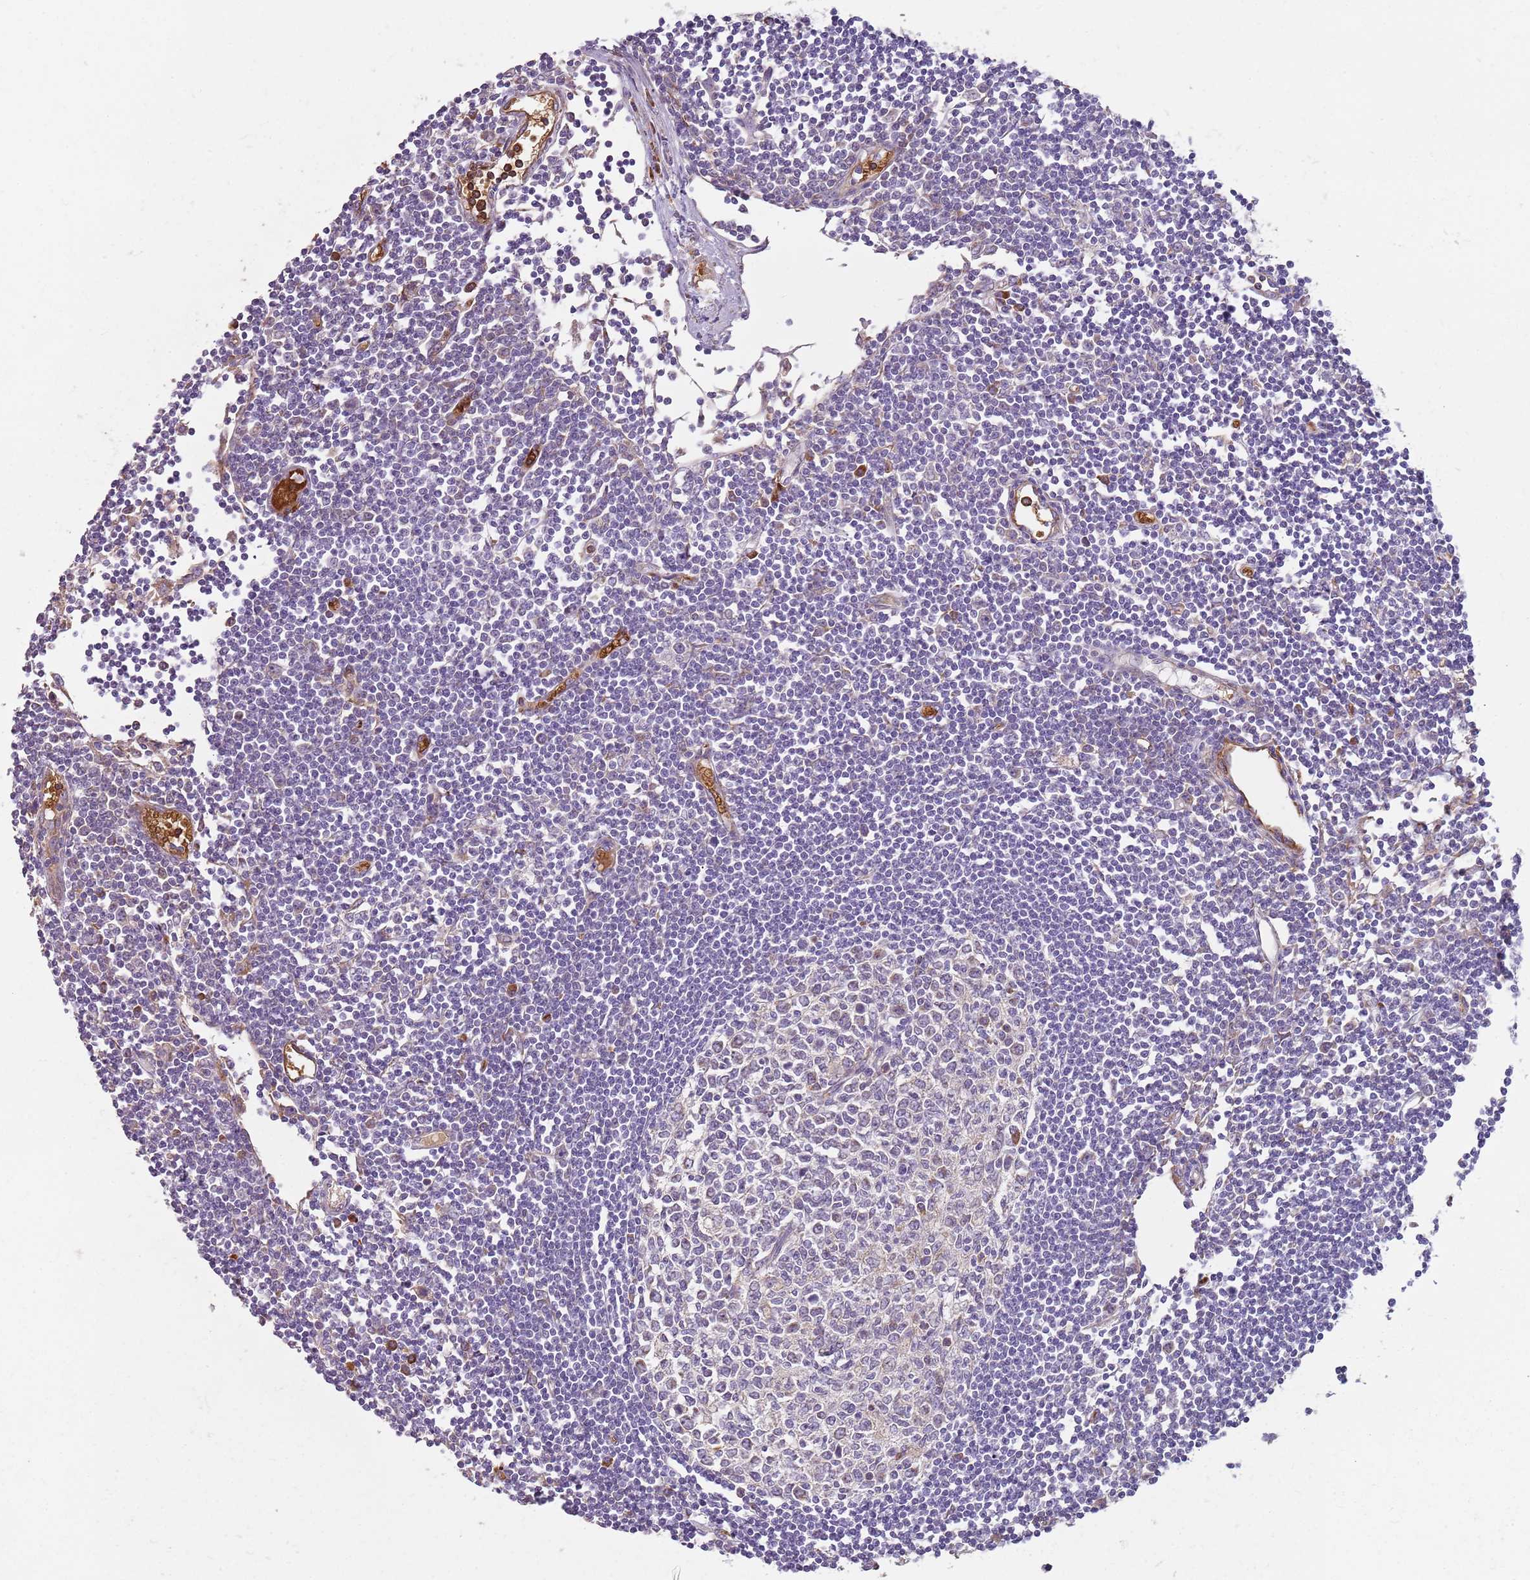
{"staining": {"intensity": "negative", "quantity": "none", "location": "none"}, "tissue": "lymph node", "cell_type": "Germinal center cells", "image_type": "normal", "snomed": [{"axis": "morphology", "description": "Normal tissue, NOS"}, {"axis": "topography", "description": "Lymph node"}], "caption": "Germinal center cells are negative for protein expression in benign human lymph node. (Stains: DAB immunohistochemistry (IHC) with hematoxylin counter stain, Microscopy: brightfield microscopy at high magnification).", "gene": "SPATA2", "patient": {"sex": "female", "age": 11}}